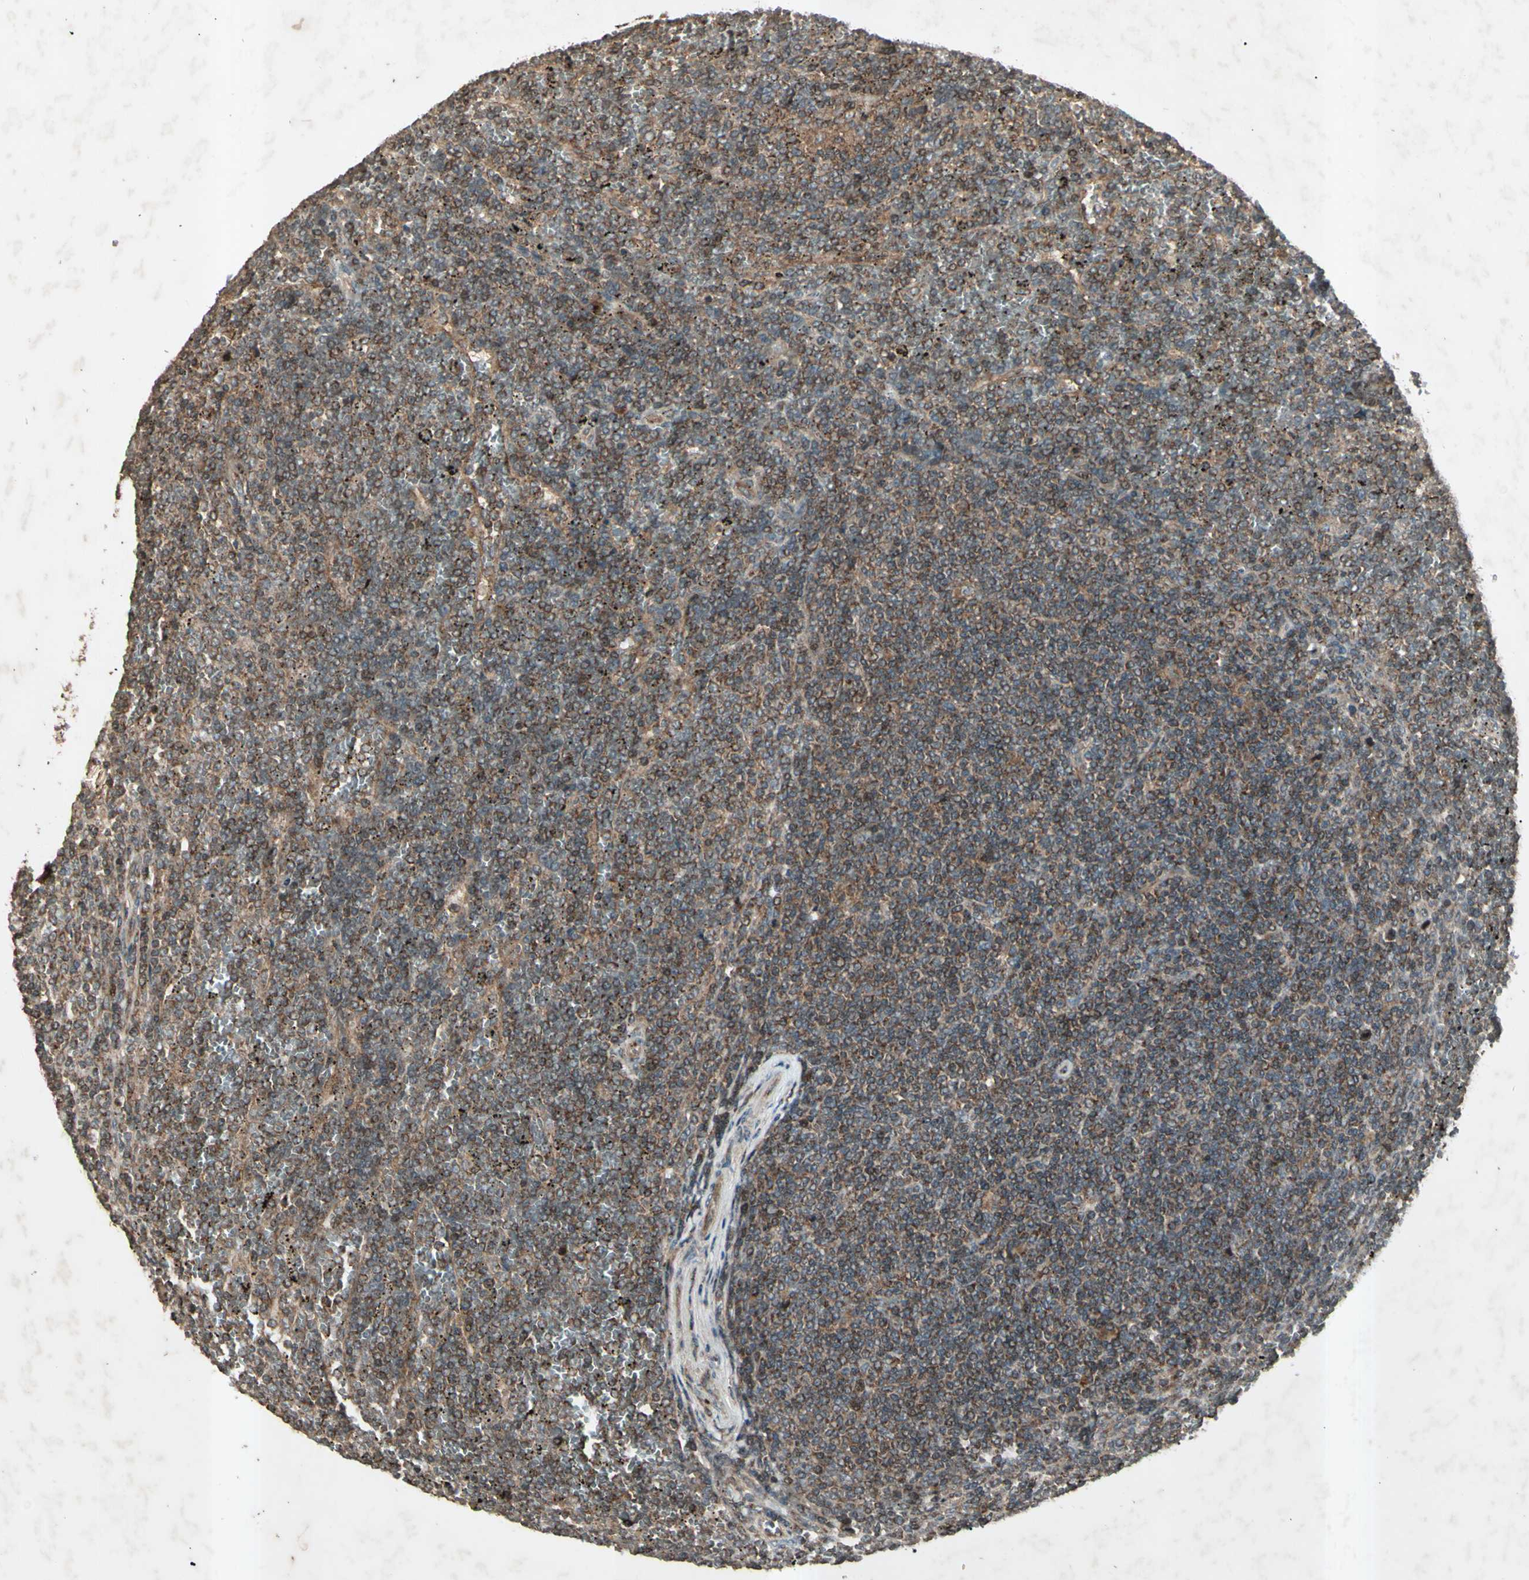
{"staining": {"intensity": "moderate", "quantity": ">75%", "location": "cytoplasmic/membranous"}, "tissue": "lymphoma", "cell_type": "Tumor cells", "image_type": "cancer", "snomed": [{"axis": "morphology", "description": "Malignant lymphoma, non-Hodgkin's type, Low grade"}, {"axis": "topography", "description": "Spleen"}], "caption": "IHC (DAB (3,3'-diaminobenzidine)) staining of human low-grade malignant lymphoma, non-Hodgkin's type exhibits moderate cytoplasmic/membranous protein expression in about >75% of tumor cells.", "gene": "AP1G1", "patient": {"sex": "female", "age": 19}}